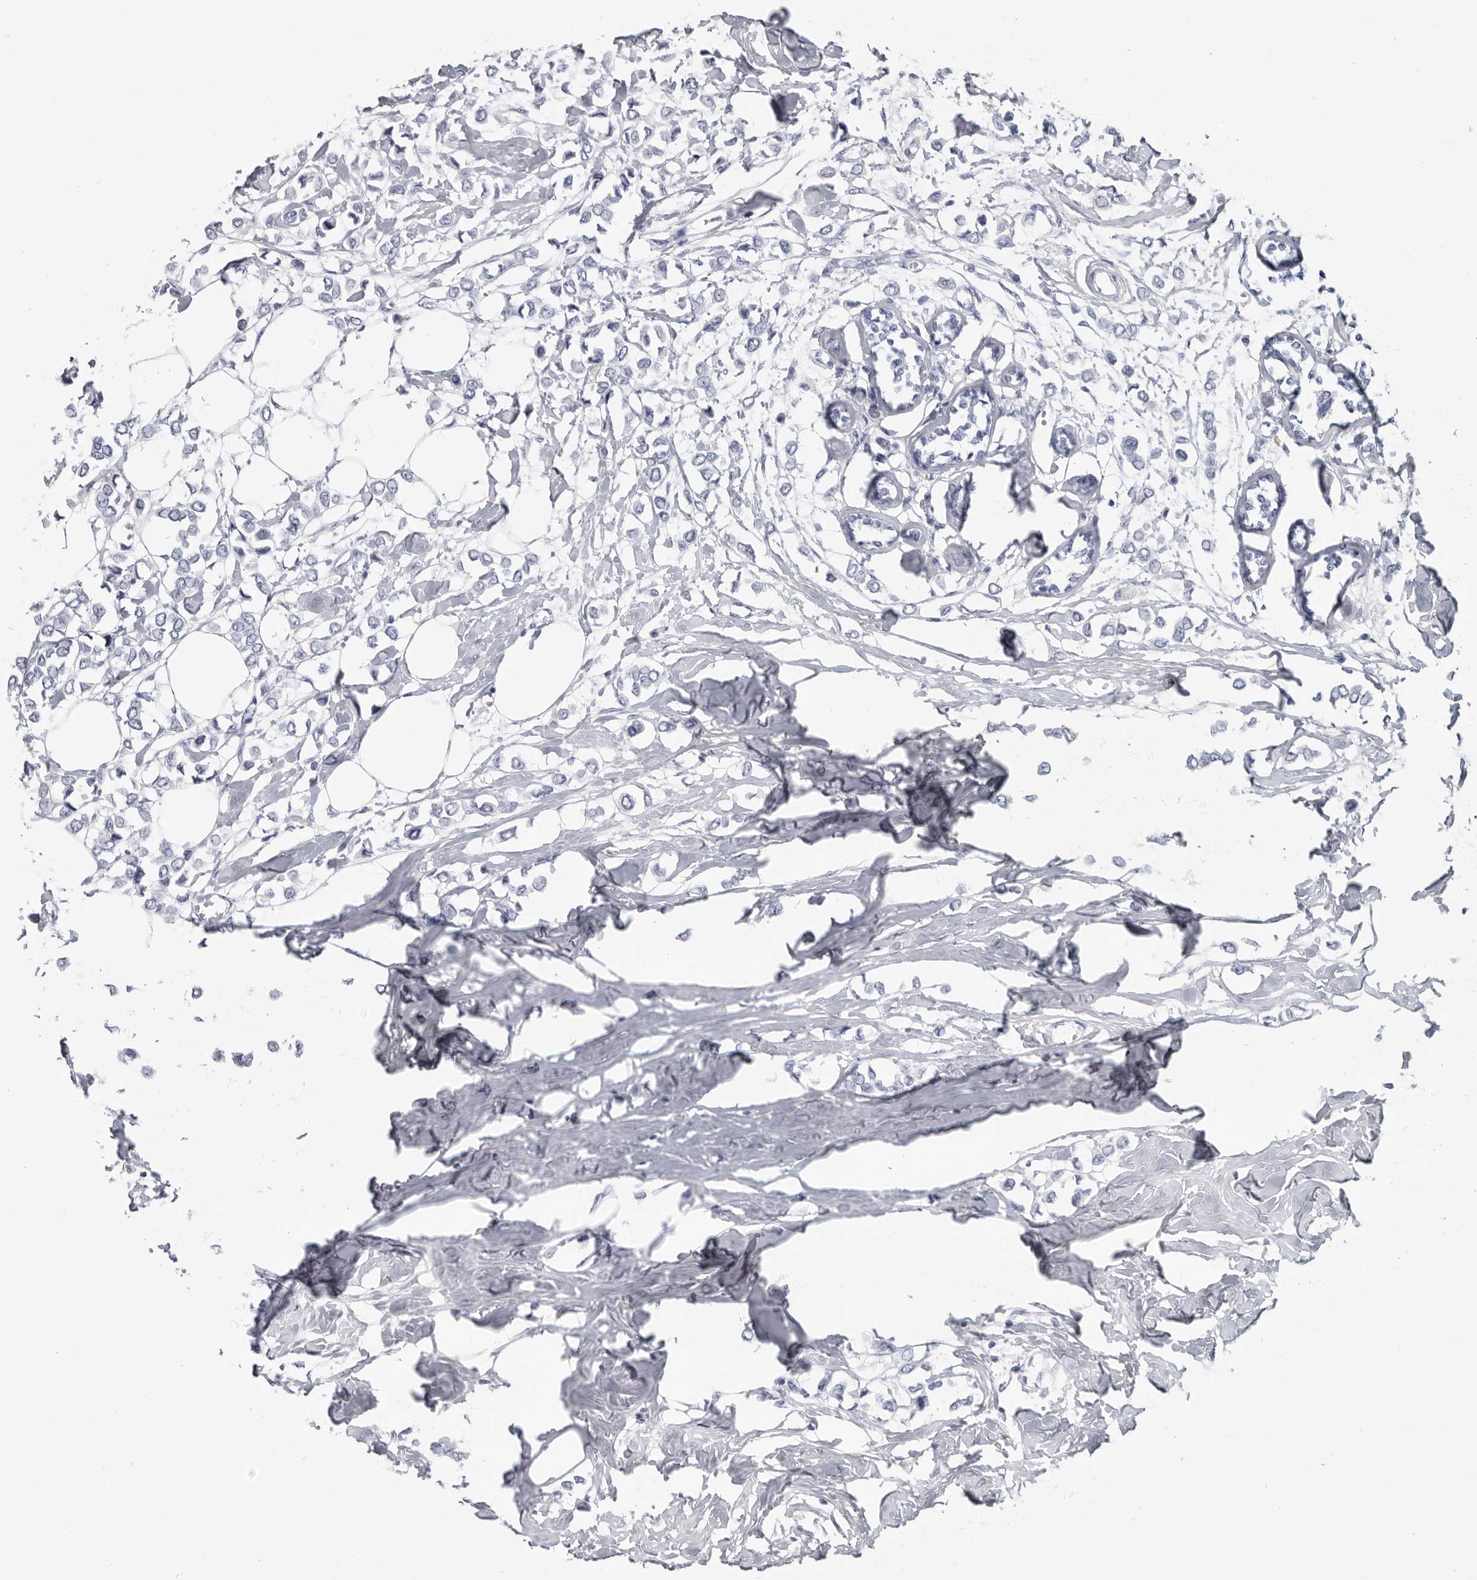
{"staining": {"intensity": "negative", "quantity": "none", "location": "none"}, "tissue": "breast cancer", "cell_type": "Tumor cells", "image_type": "cancer", "snomed": [{"axis": "morphology", "description": "Lobular carcinoma"}, {"axis": "topography", "description": "Breast"}], "caption": "This is an immunohistochemistry micrograph of breast cancer. There is no expression in tumor cells.", "gene": "WRAP73", "patient": {"sex": "female", "age": 51}}